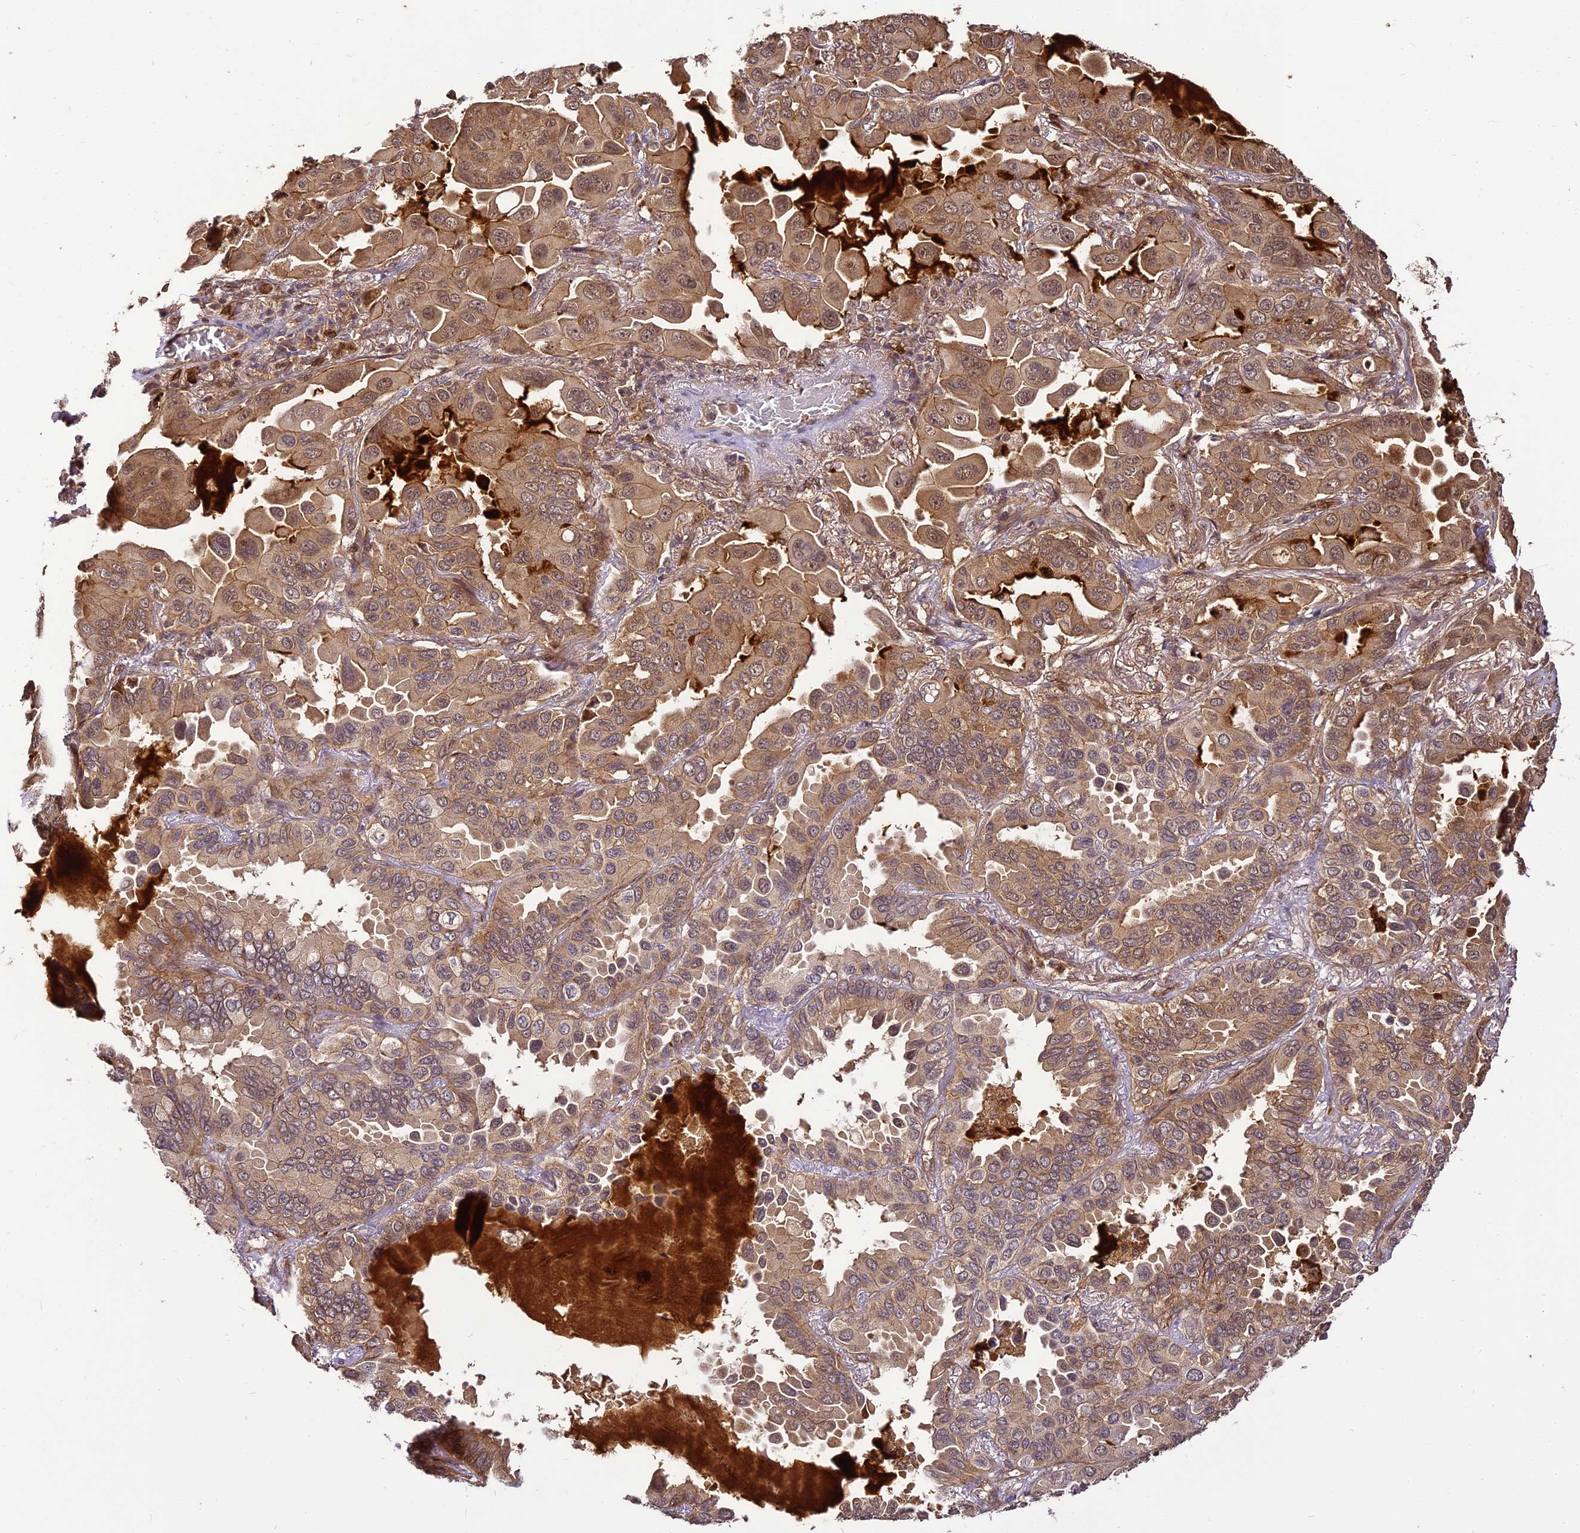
{"staining": {"intensity": "moderate", "quantity": "25%-75%", "location": "cytoplasmic/membranous,nuclear"}, "tissue": "lung cancer", "cell_type": "Tumor cells", "image_type": "cancer", "snomed": [{"axis": "morphology", "description": "Adenocarcinoma, NOS"}, {"axis": "topography", "description": "Lung"}], "caption": "Protein analysis of lung cancer tissue shows moderate cytoplasmic/membranous and nuclear staining in about 25%-75% of tumor cells.", "gene": "BCDIN3D", "patient": {"sex": "male", "age": 64}}